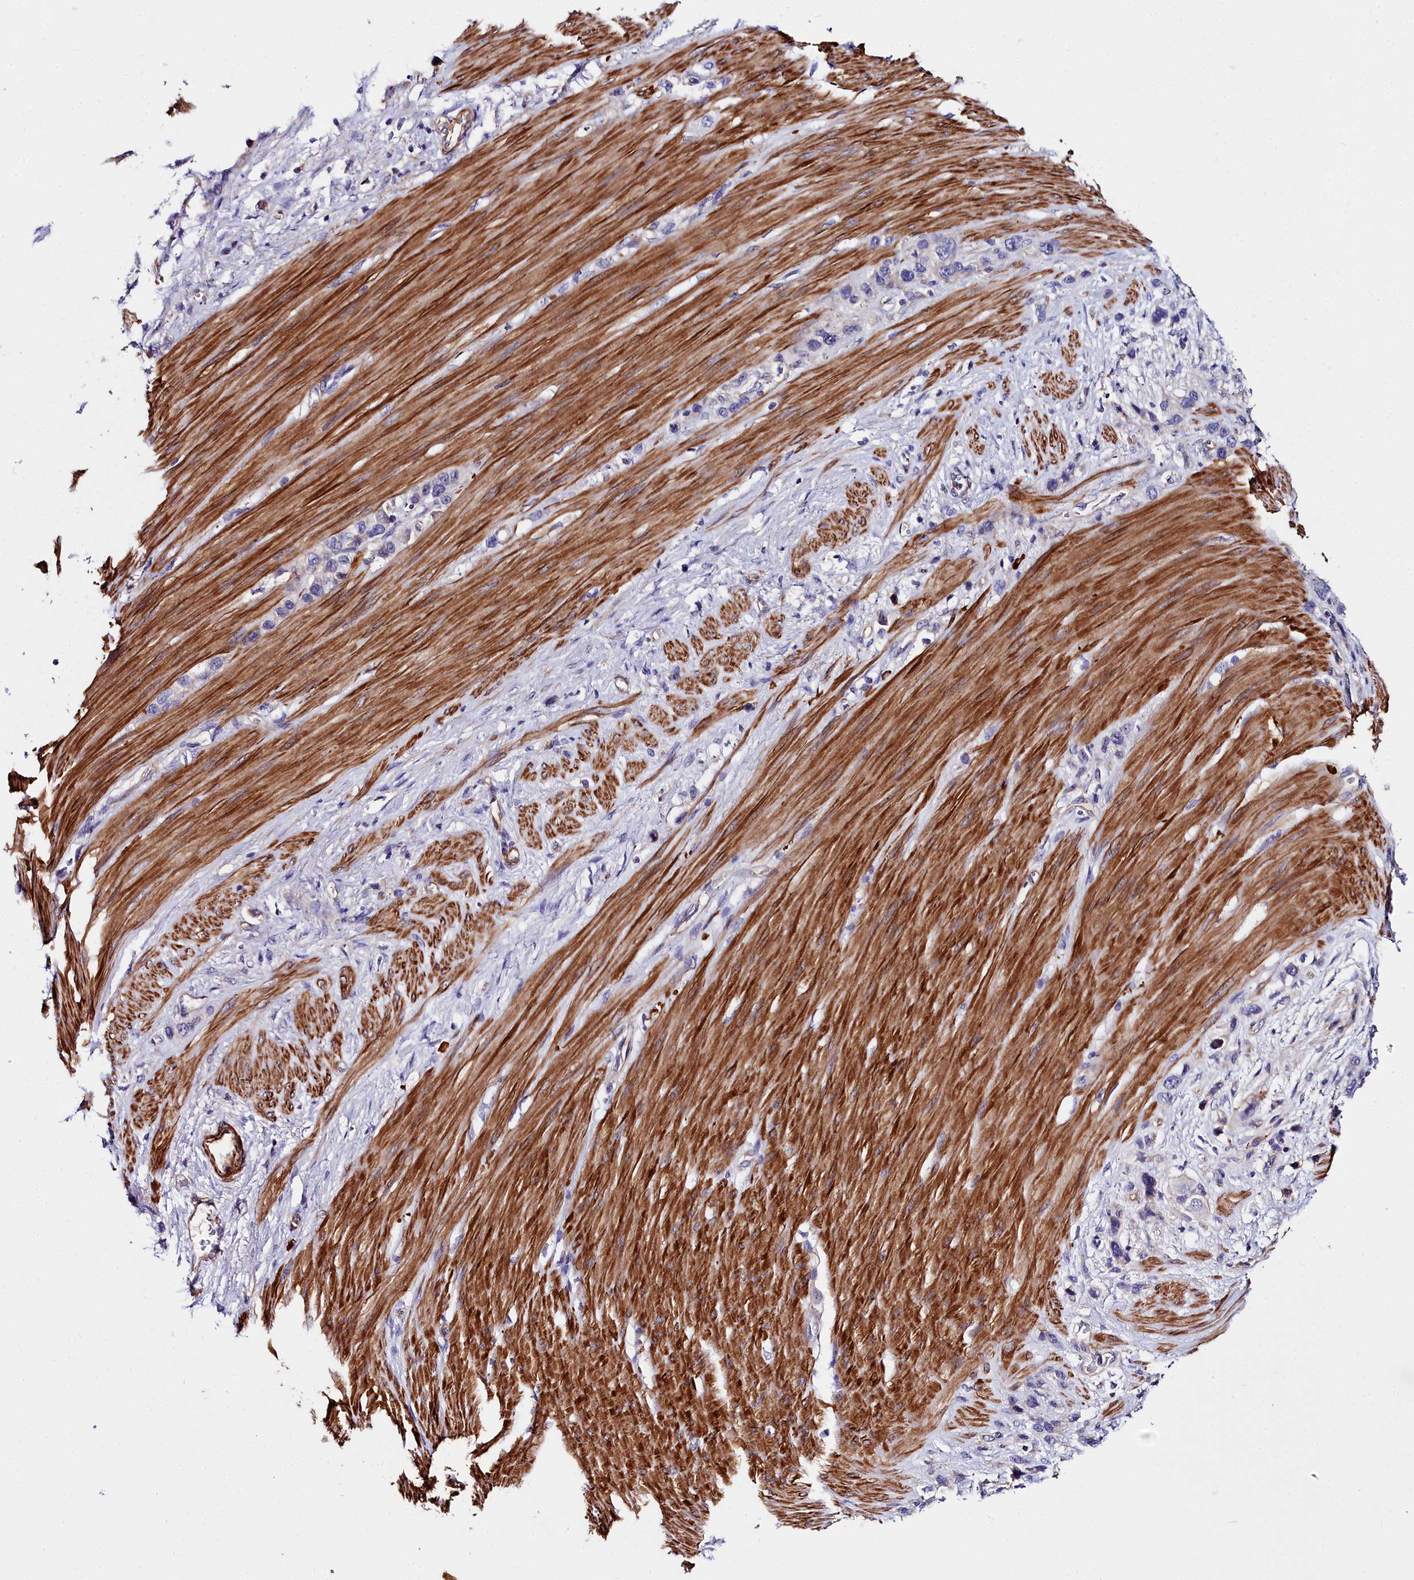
{"staining": {"intensity": "negative", "quantity": "none", "location": "none"}, "tissue": "stomach cancer", "cell_type": "Tumor cells", "image_type": "cancer", "snomed": [{"axis": "morphology", "description": "Adenocarcinoma, NOS"}, {"axis": "morphology", "description": "Adenocarcinoma, High grade"}, {"axis": "topography", "description": "Stomach, upper"}, {"axis": "topography", "description": "Stomach, lower"}], "caption": "Immunohistochemistry of human stomach cancer (high-grade adenocarcinoma) shows no positivity in tumor cells. Nuclei are stained in blue.", "gene": "FADS3", "patient": {"sex": "female", "age": 65}}